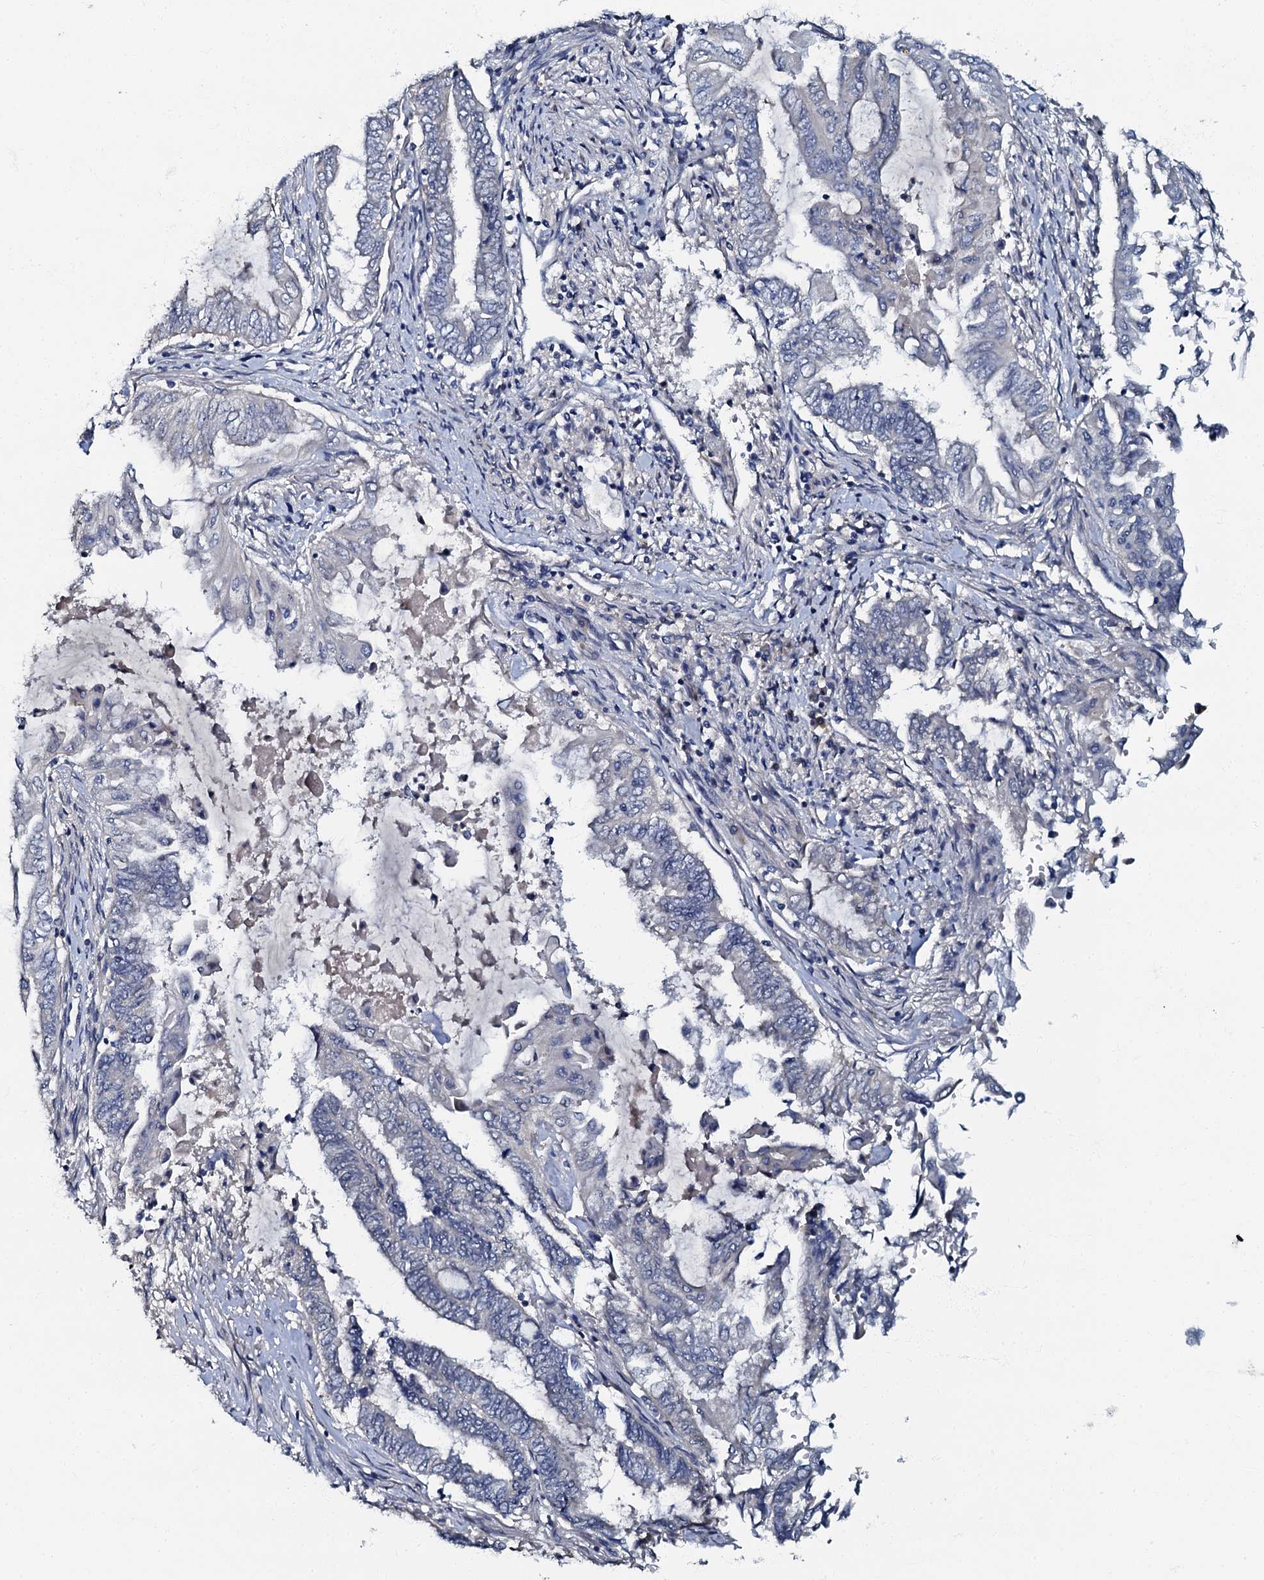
{"staining": {"intensity": "negative", "quantity": "none", "location": "none"}, "tissue": "endometrial cancer", "cell_type": "Tumor cells", "image_type": "cancer", "snomed": [{"axis": "morphology", "description": "Adenocarcinoma, NOS"}, {"axis": "topography", "description": "Uterus"}, {"axis": "topography", "description": "Endometrium"}], "caption": "This is an immunohistochemistry (IHC) image of endometrial cancer (adenocarcinoma). There is no positivity in tumor cells.", "gene": "OLAH", "patient": {"sex": "female", "age": 70}}